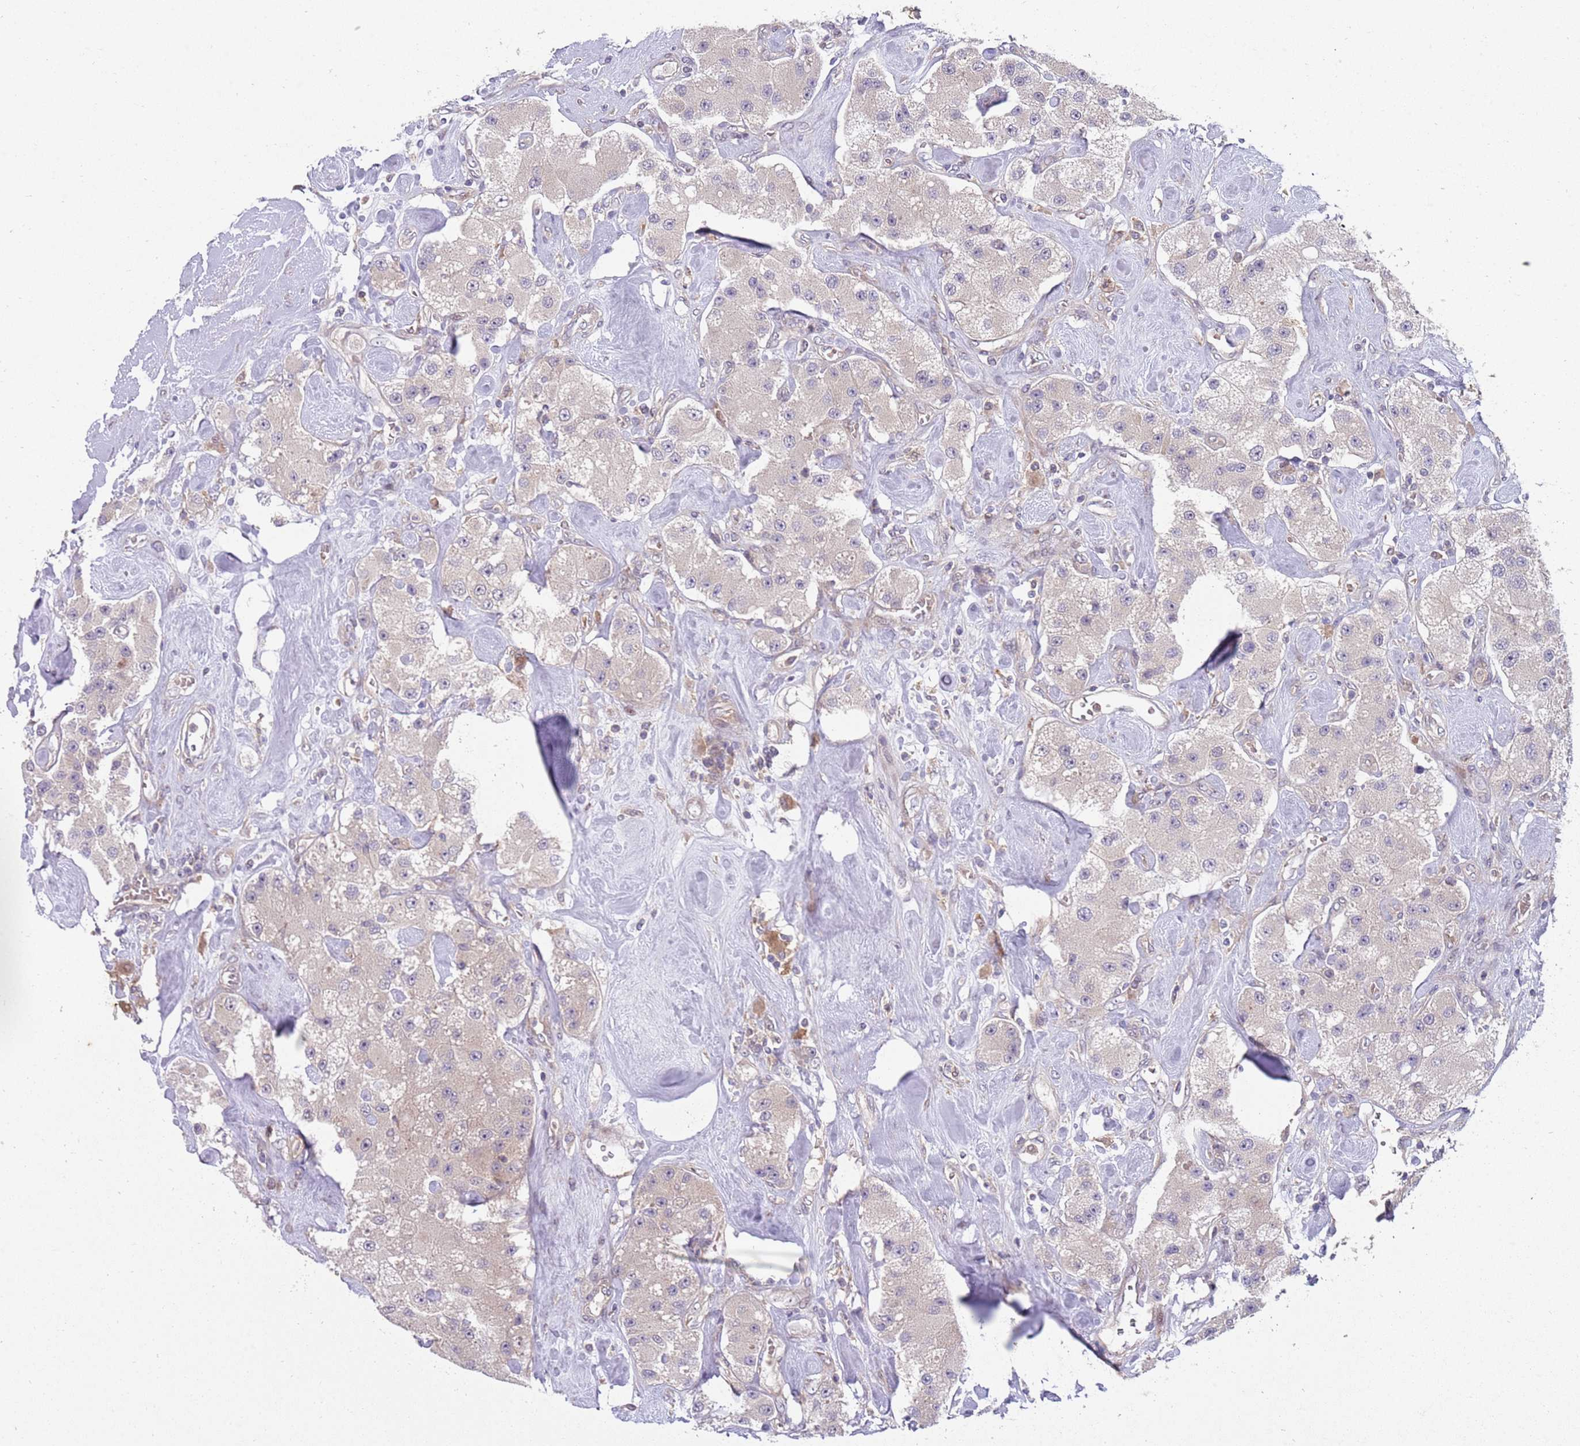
{"staining": {"intensity": "negative", "quantity": "none", "location": "none"}, "tissue": "carcinoid", "cell_type": "Tumor cells", "image_type": "cancer", "snomed": [{"axis": "morphology", "description": "Carcinoid, malignant, NOS"}, {"axis": "topography", "description": "Pancreas"}], "caption": "A high-resolution micrograph shows immunohistochemistry (IHC) staining of carcinoid, which displays no significant positivity in tumor cells. (Brightfield microscopy of DAB (3,3'-diaminobenzidine) immunohistochemistry (IHC) at high magnification).", "gene": "GGA1", "patient": {"sex": "male", "age": 41}}